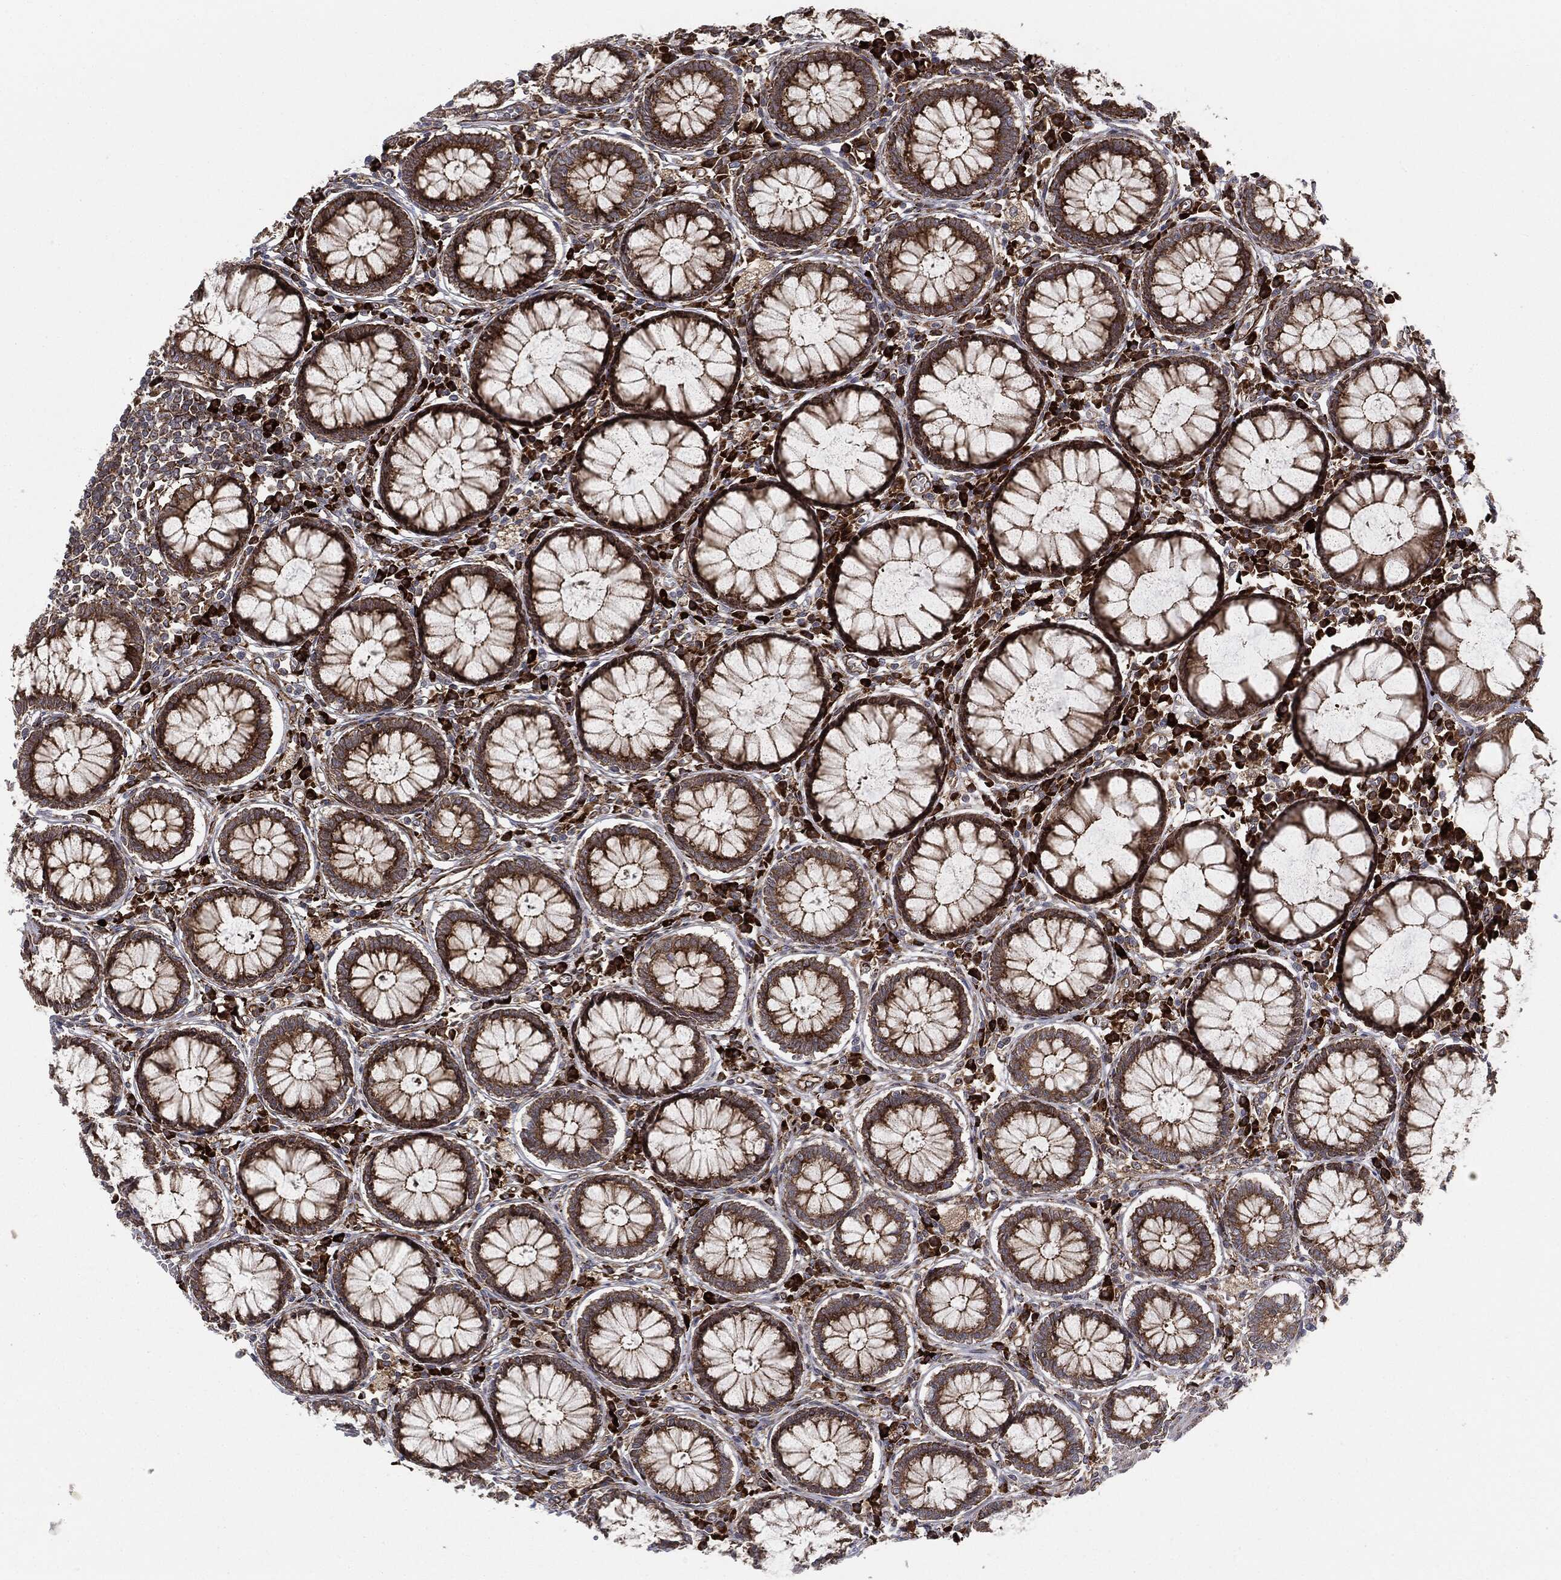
{"staining": {"intensity": "strong", "quantity": "25%-75%", "location": "cytoplasmic/membranous"}, "tissue": "colon", "cell_type": "Endothelial cells", "image_type": "normal", "snomed": [{"axis": "morphology", "description": "Normal tissue, NOS"}, {"axis": "topography", "description": "Colon"}], "caption": "Immunohistochemistry (DAB) staining of benign colon demonstrates strong cytoplasmic/membranous protein expression in approximately 25%-75% of endothelial cells.", "gene": "CYLD", "patient": {"sex": "male", "age": 65}}